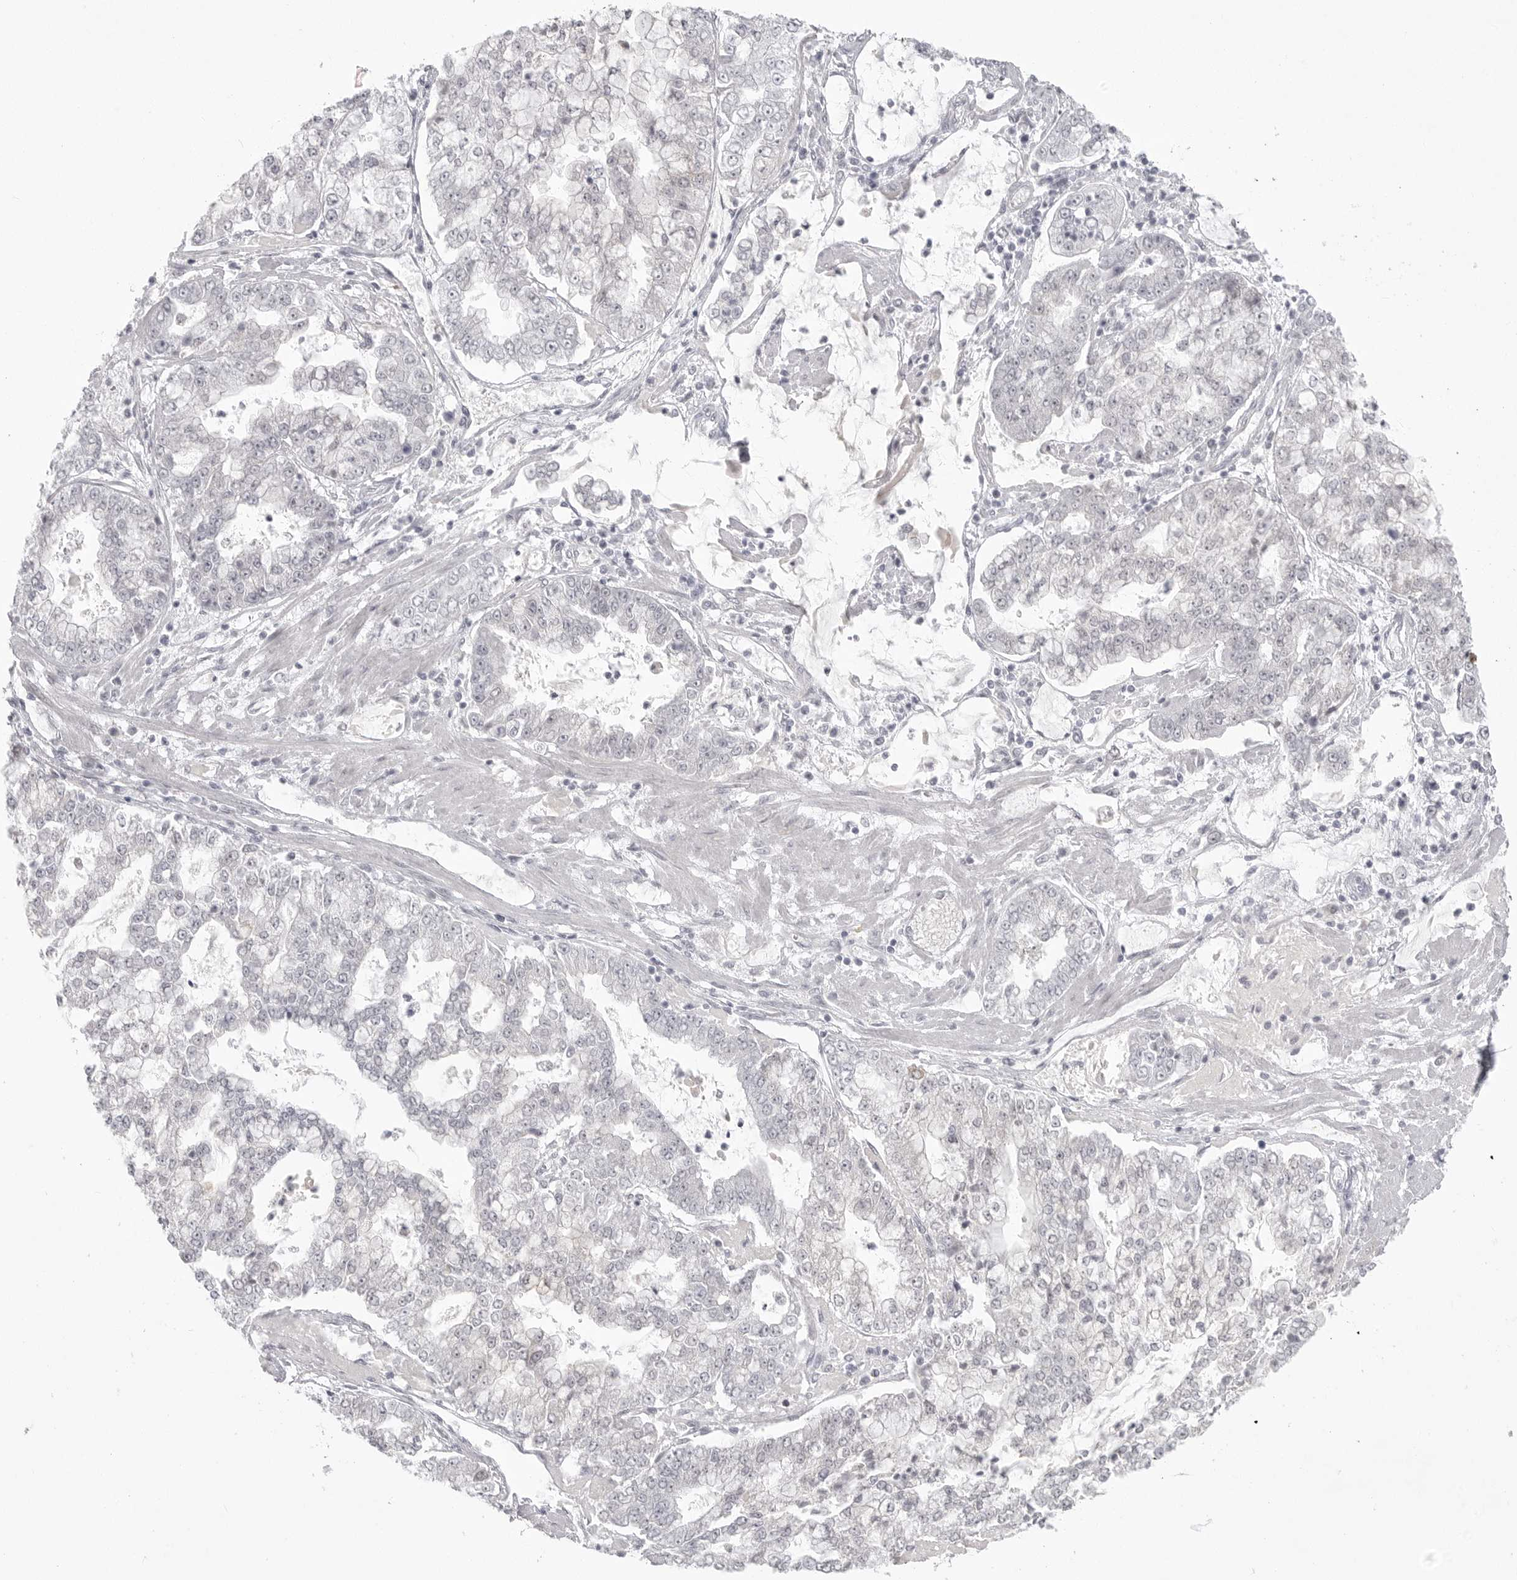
{"staining": {"intensity": "negative", "quantity": "none", "location": "none"}, "tissue": "stomach cancer", "cell_type": "Tumor cells", "image_type": "cancer", "snomed": [{"axis": "morphology", "description": "Adenocarcinoma, NOS"}, {"axis": "topography", "description": "Stomach"}], "caption": "Tumor cells show no significant protein positivity in stomach cancer. (DAB IHC visualized using brightfield microscopy, high magnification).", "gene": "TCTN3", "patient": {"sex": "male", "age": 76}}